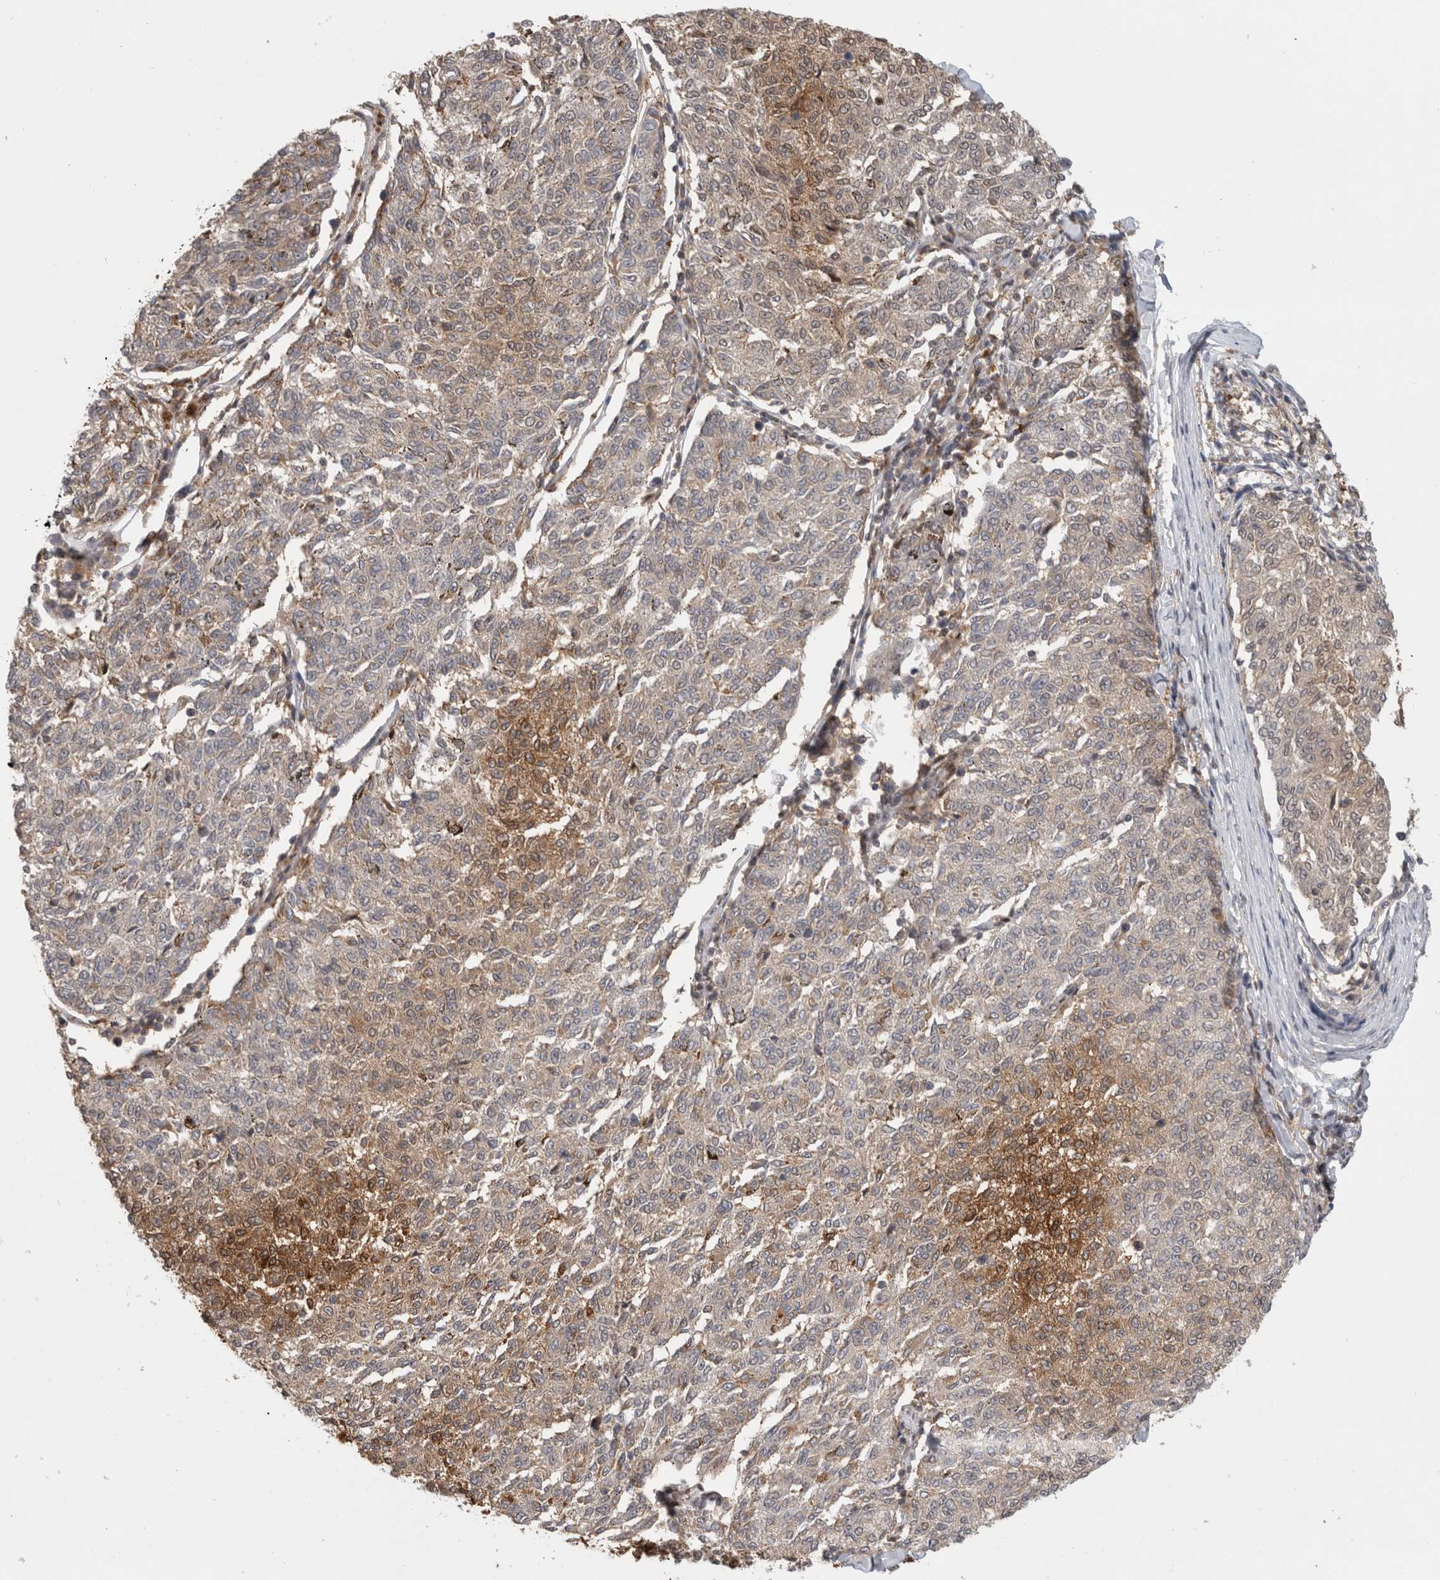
{"staining": {"intensity": "moderate", "quantity": "<25%", "location": "cytoplasmic/membranous"}, "tissue": "melanoma", "cell_type": "Tumor cells", "image_type": "cancer", "snomed": [{"axis": "morphology", "description": "Malignant melanoma, NOS"}, {"axis": "topography", "description": "Skin"}], "caption": "Malignant melanoma stained for a protein (brown) reveals moderate cytoplasmic/membranous positive expression in approximately <25% of tumor cells.", "gene": "PIGP", "patient": {"sex": "female", "age": 72}}